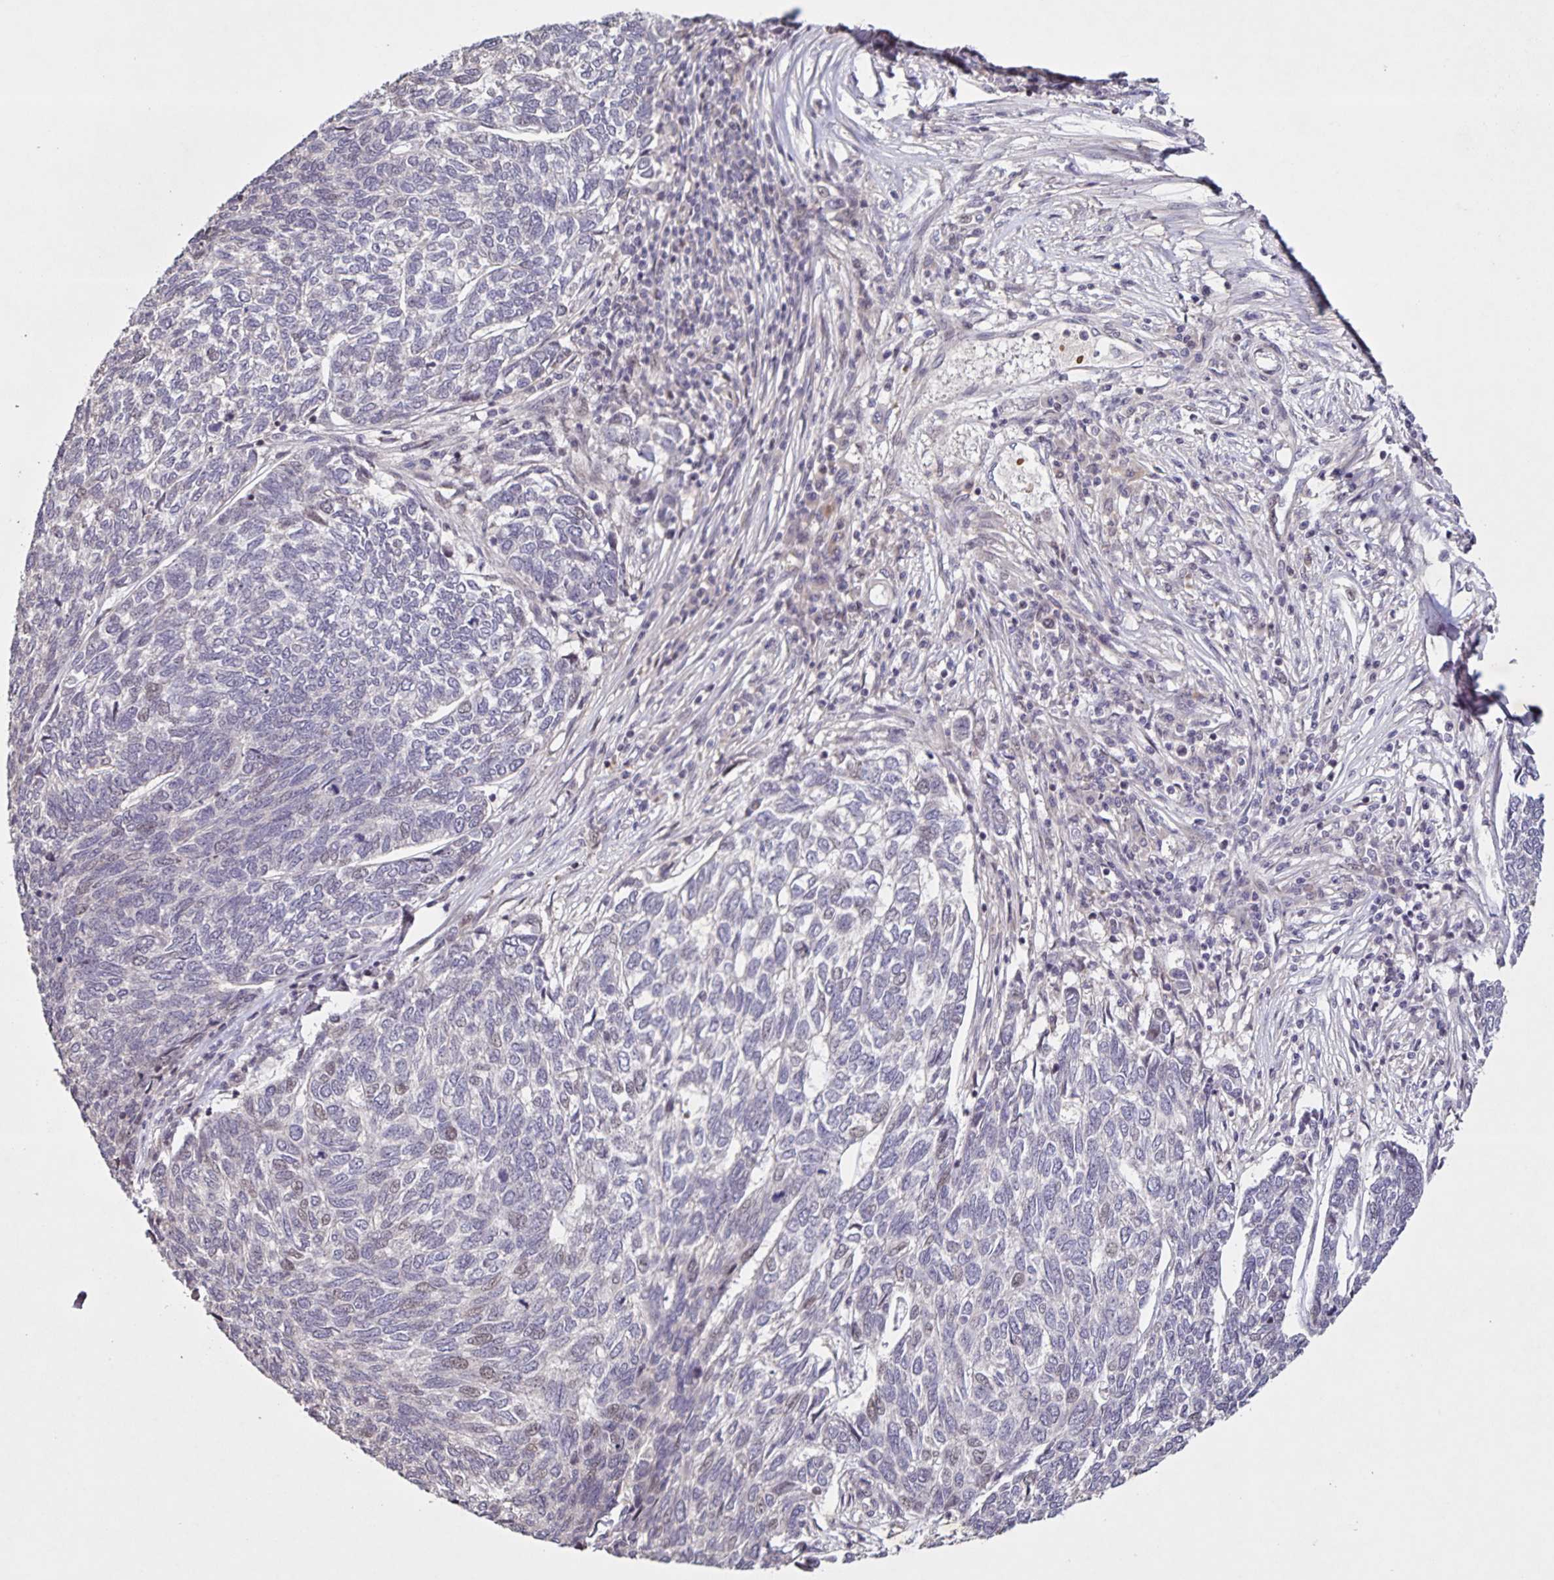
{"staining": {"intensity": "moderate", "quantity": "<25%", "location": "nuclear"}, "tissue": "skin cancer", "cell_type": "Tumor cells", "image_type": "cancer", "snomed": [{"axis": "morphology", "description": "Basal cell carcinoma"}, {"axis": "topography", "description": "Skin"}], "caption": "Tumor cells show low levels of moderate nuclear positivity in approximately <25% of cells in skin cancer (basal cell carcinoma). (Brightfield microscopy of DAB IHC at high magnification).", "gene": "GDF2", "patient": {"sex": "female", "age": 65}}